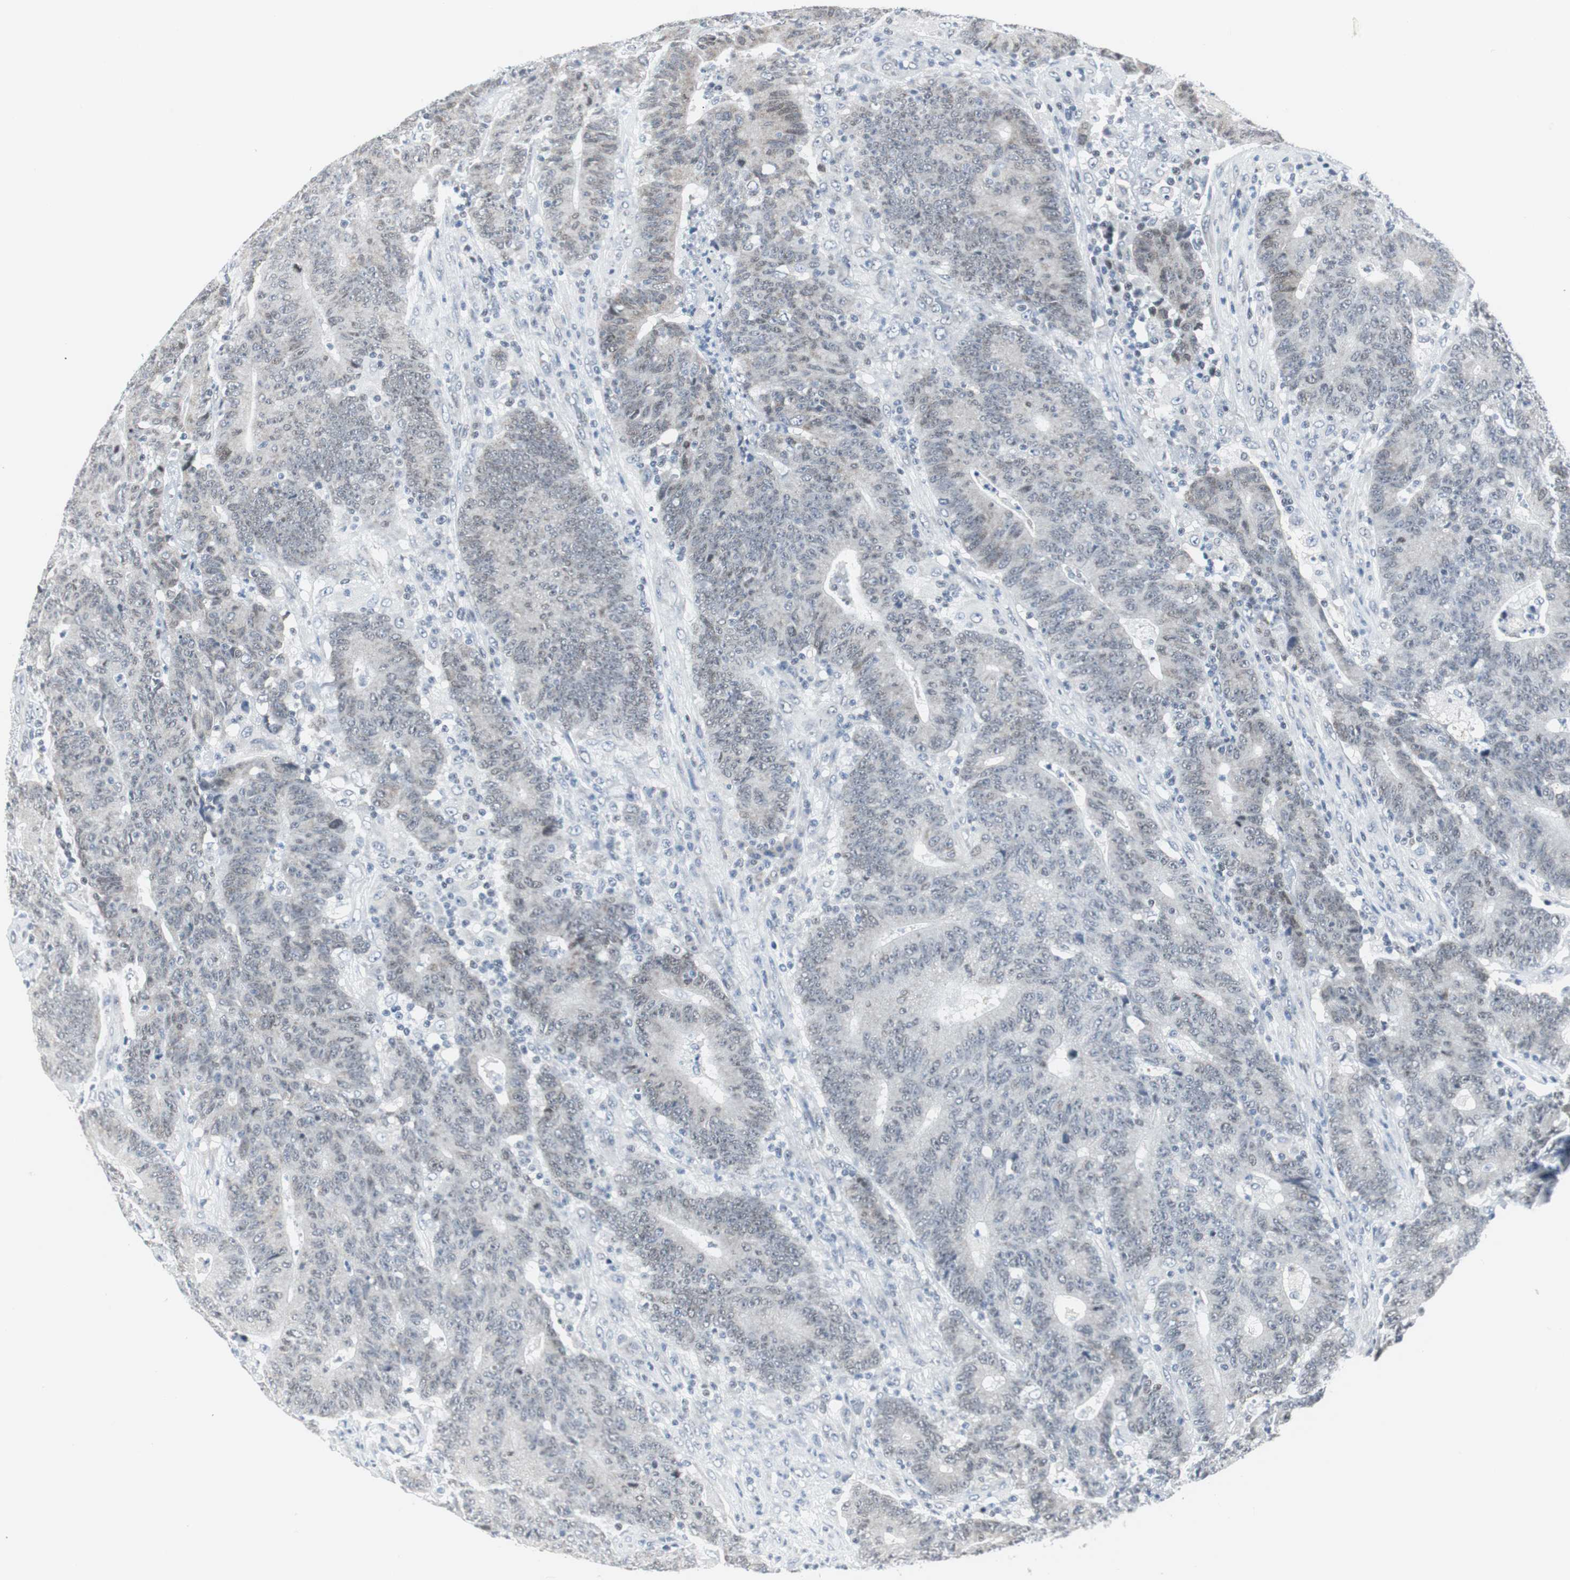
{"staining": {"intensity": "weak", "quantity": "25%-75%", "location": "nuclear"}, "tissue": "colorectal cancer", "cell_type": "Tumor cells", "image_type": "cancer", "snomed": [{"axis": "morphology", "description": "Normal tissue, NOS"}, {"axis": "morphology", "description": "Adenocarcinoma, NOS"}, {"axis": "topography", "description": "Colon"}], "caption": "Immunohistochemical staining of colorectal adenocarcinoma shows low levels of weak nuclear protein staining in about 25%-75% of tumor cells.", "gene": "MTA1", "patient": {"sex": "female", "age": 75}}